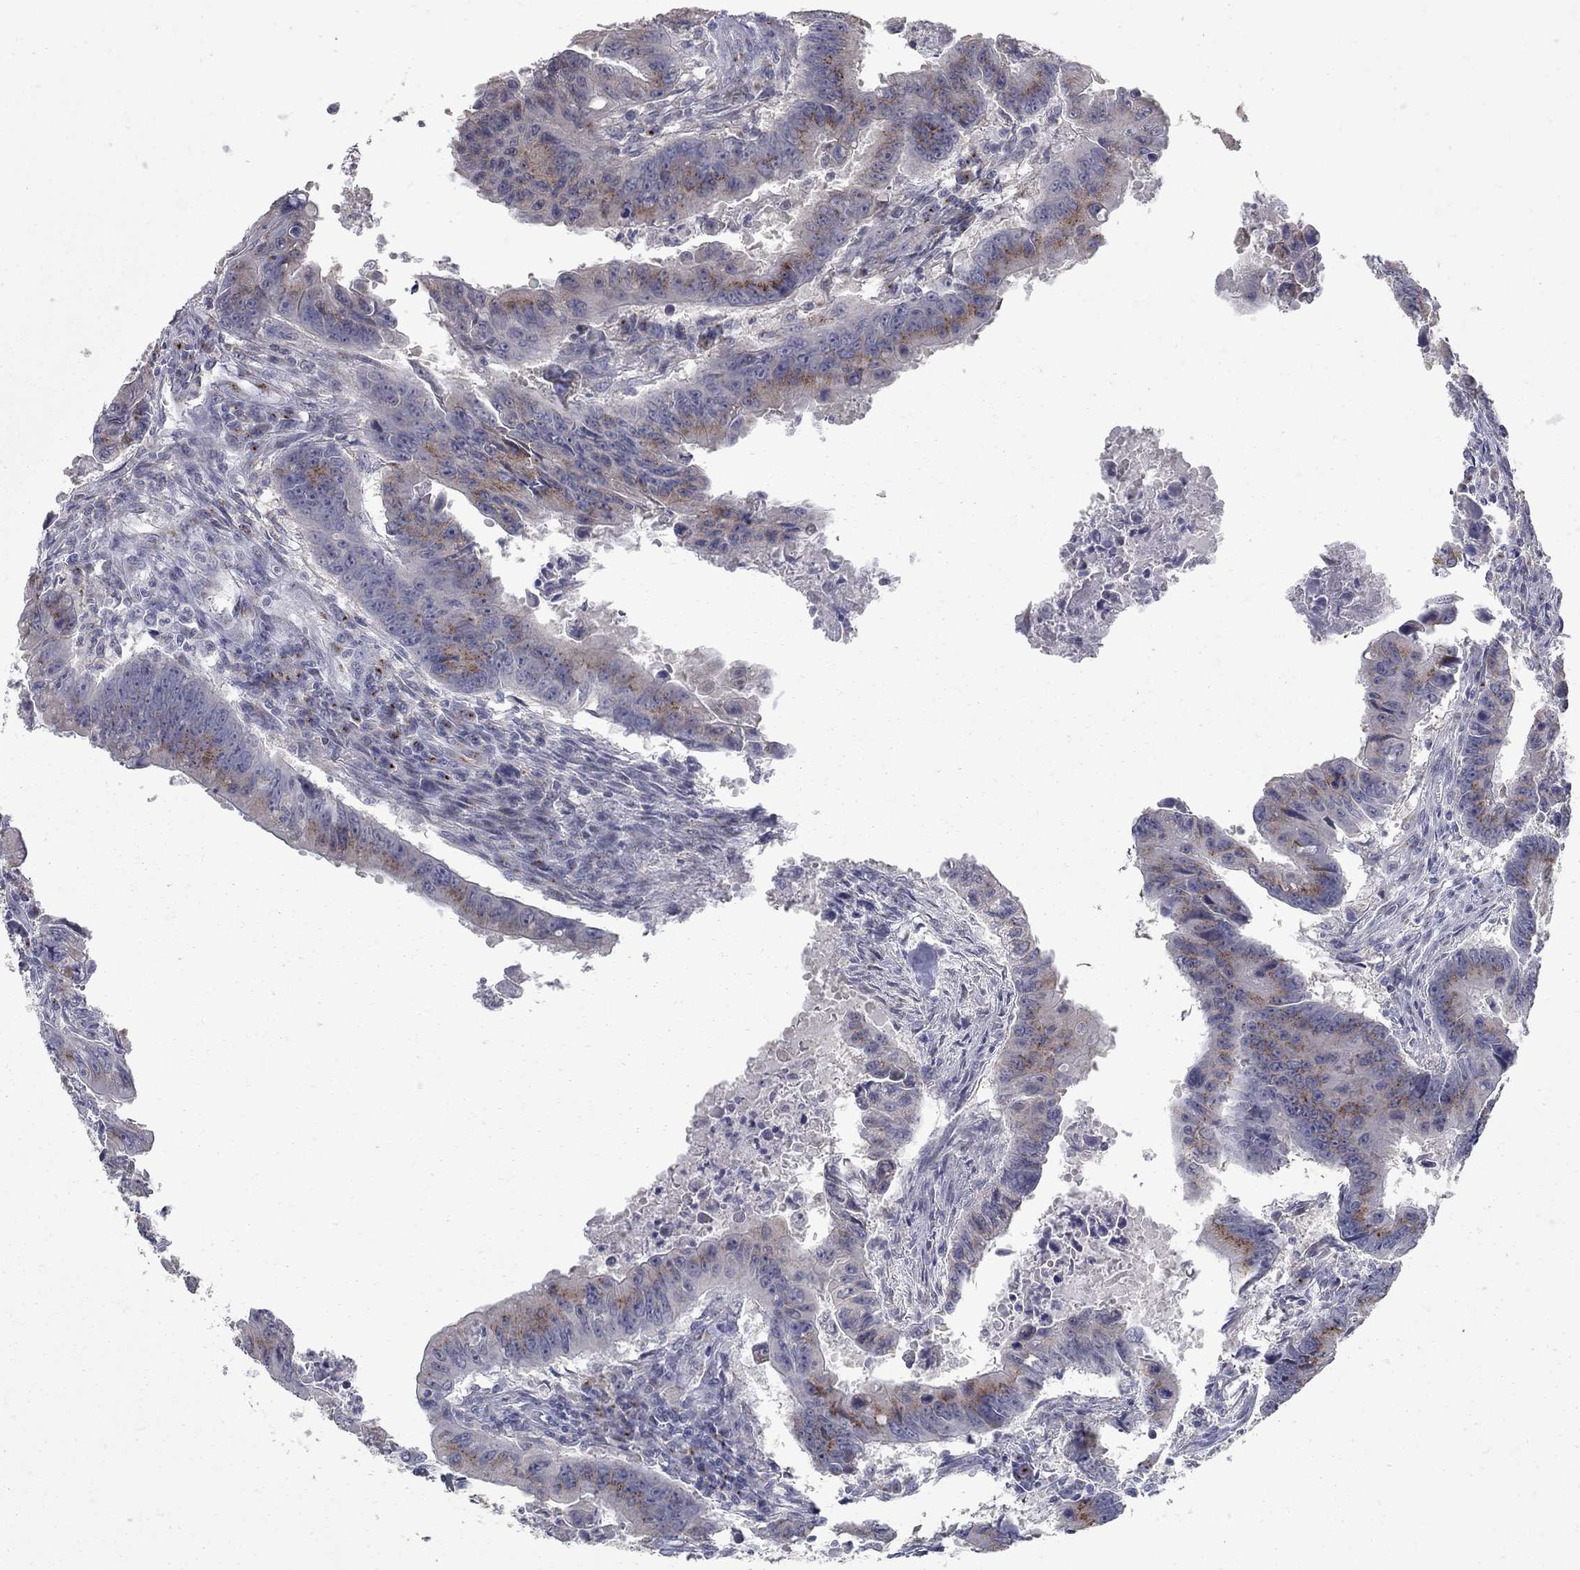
{"staining": {"intensity": "moderate", "quantity": "<25%", "location": "cytoplasmic/membranous"}, "tissue": "colorectal cancer", "cell_type": "Tumor cells", "image_type": "cancer", "snomed": [{"axis": "morphology", "description": "Adenocarcinoma, NOS"}, {"axis": "topography", "description": "Colon"}], "caption": "Colorectal cancer stained for a protein (brown) displays moderate cytoplasmic/membranous positive staining in about <25% of tumor cells.", "gene": "KIAA0319L", "patient": {"sex": "female", "age": 87}}